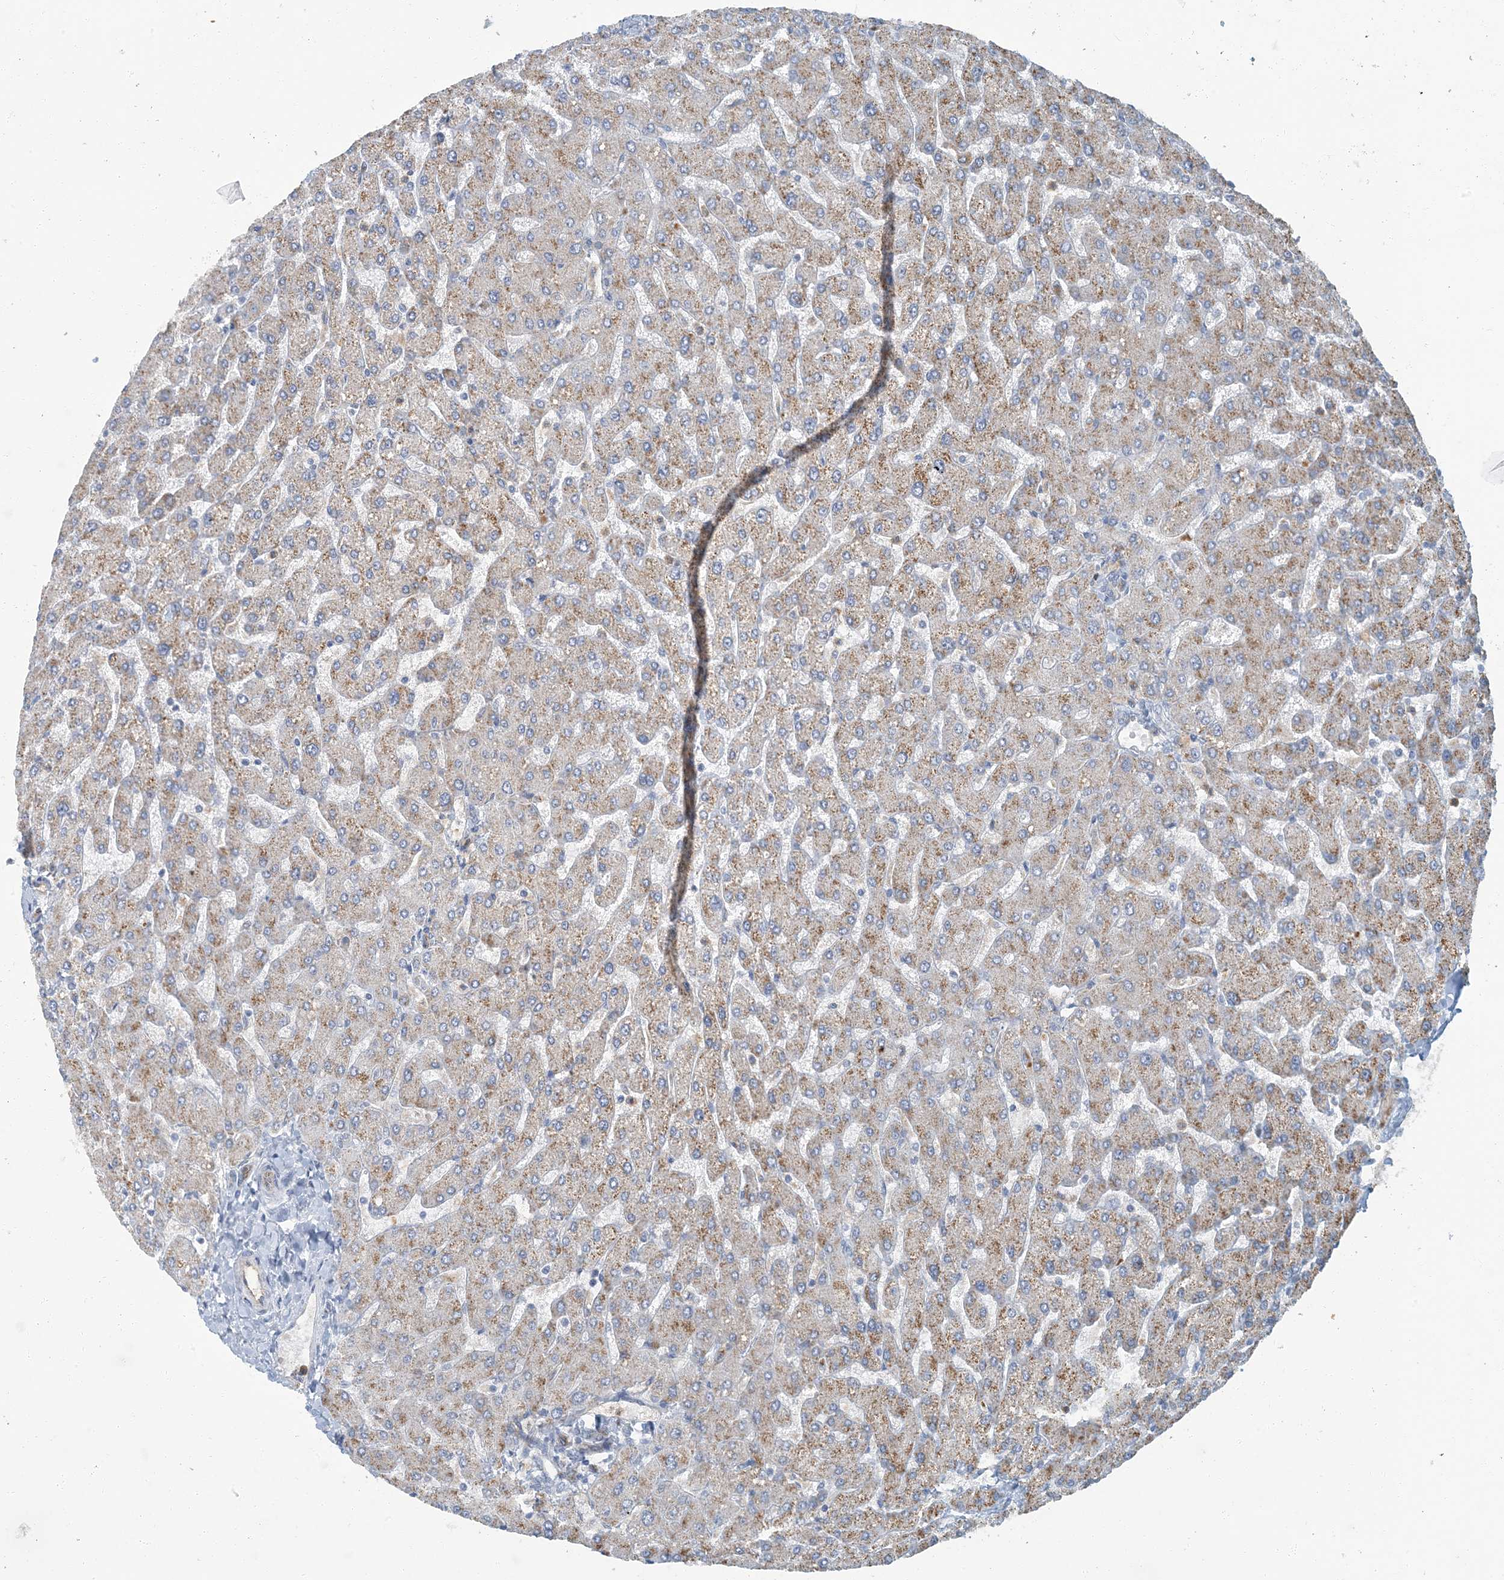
{"staining": {"intensity": "negative", "quantity": "none", "location": "none"}, "tissue": "liver", "cell_type": "Cholangiocytes", "image_type": "normal", "snomed": [{"axis": "morphology", "description": "Normal tissue, NOS"}, {"axis": "topography", "description": "Liver"}], "caption": "Immunohistochemistry (IHC) micrograph of benign liver: liver stained with DAB (3,3'-diaminobenzidine) shows no significant protein staining in cholangiocytes.", "gene": "EPHA4", "patient": {"sex": "male", "age": 55}}